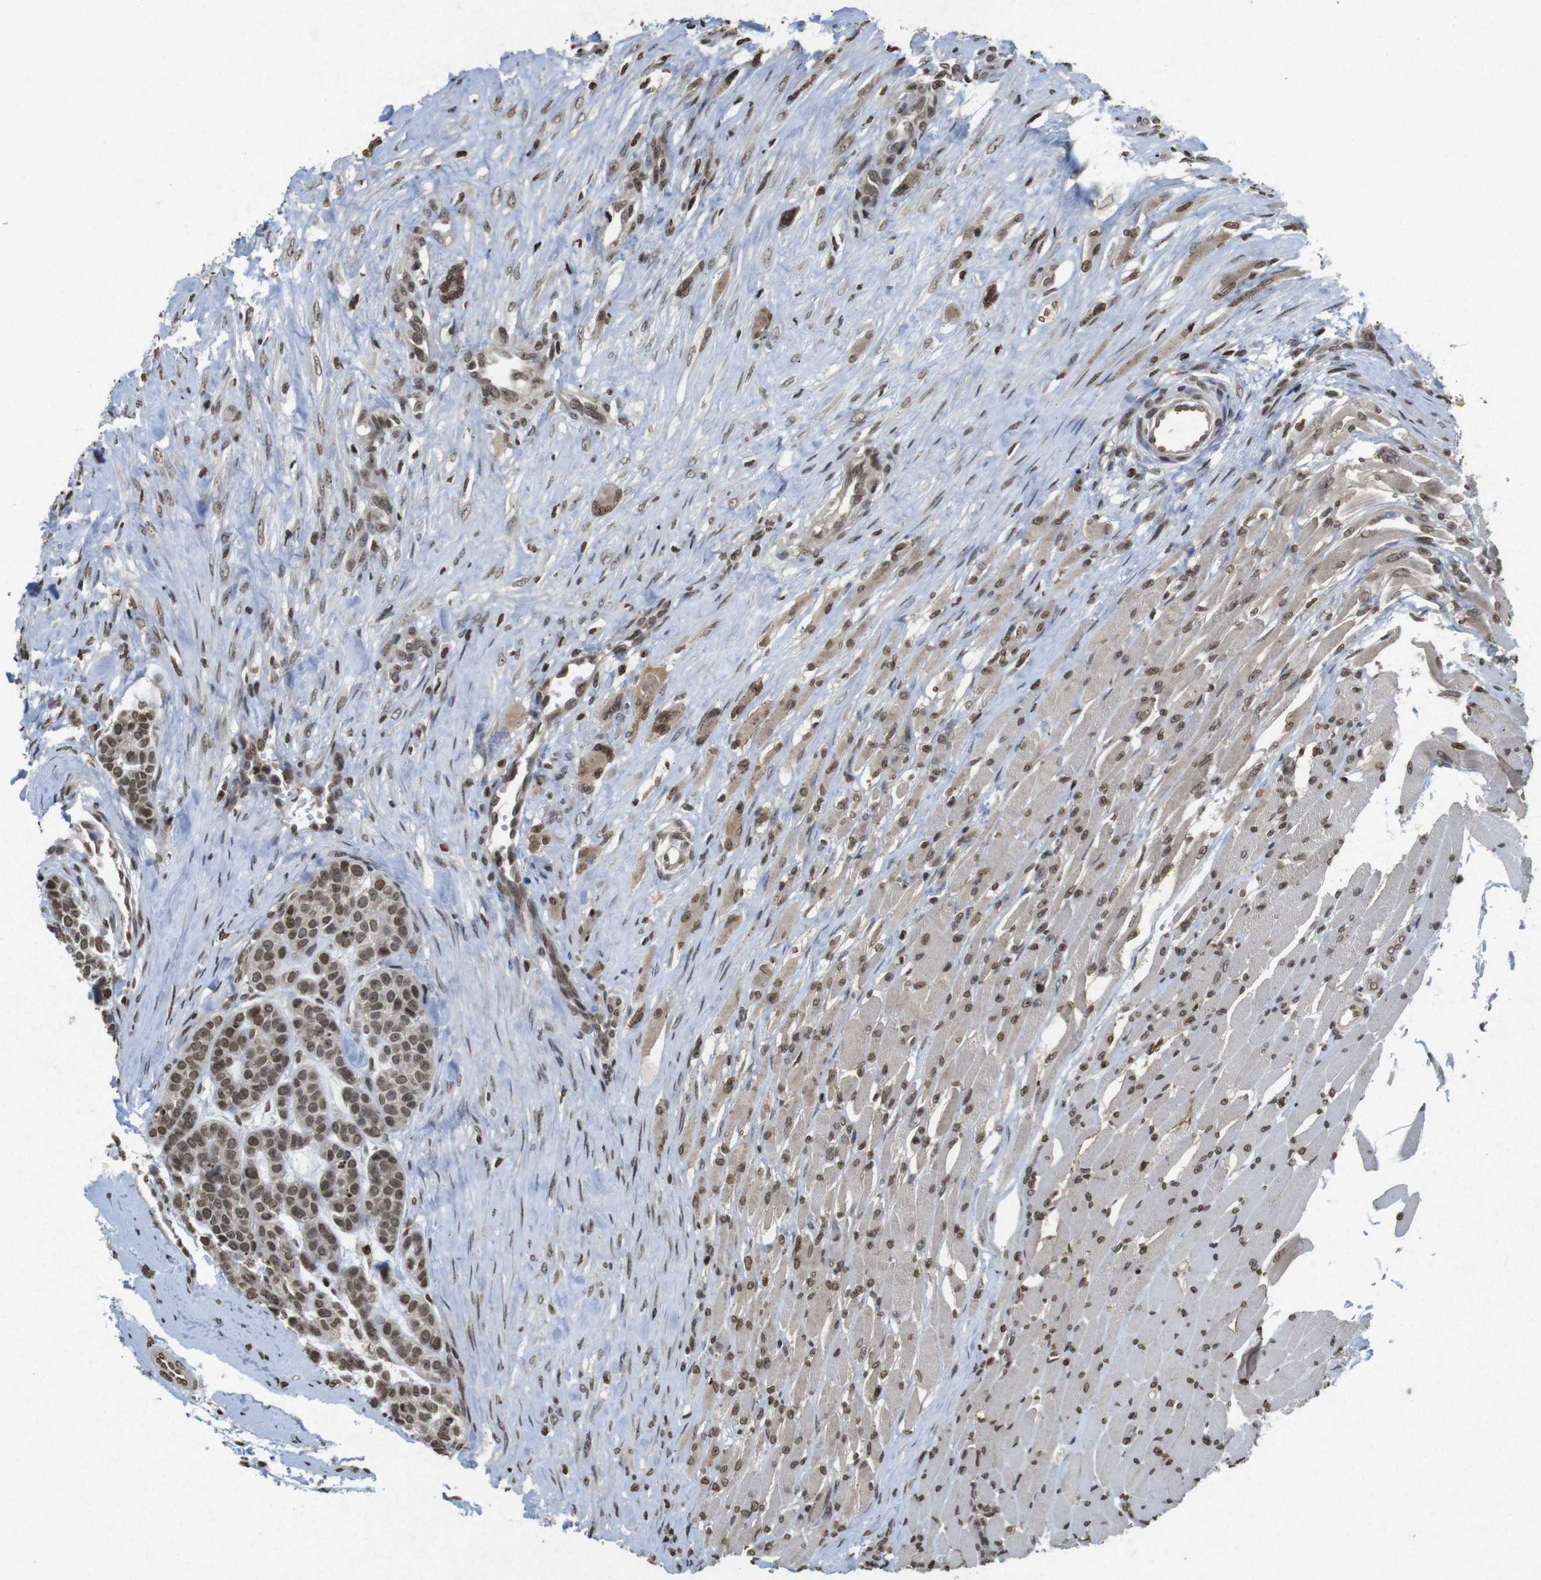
{"staining": {"intensity": "moderate", "quantity": ">75%", "location": "cytoplasmic/membranous,nuclear"}, "tissue": "head and neck cancer", "cell_type": "Tumor cells", "image_type": "cancer", "snomed": [{"axis": "morphology", "description": "Adenocarcinoma, NOS"}, {"axis": "morphology", "description": "Adenoma, NOS"}, {"axis": "topography", "description": "Head-Neck"}], "caption": "A photomicrograph of human head and neck cancer (adenoma) stained for a protein demonstrates moderate cytoplasmic/membranous and nuclear brown staining in tumor cells.", "gene": "FOXA3", "patient": {"sex": "female", "age": 55}}